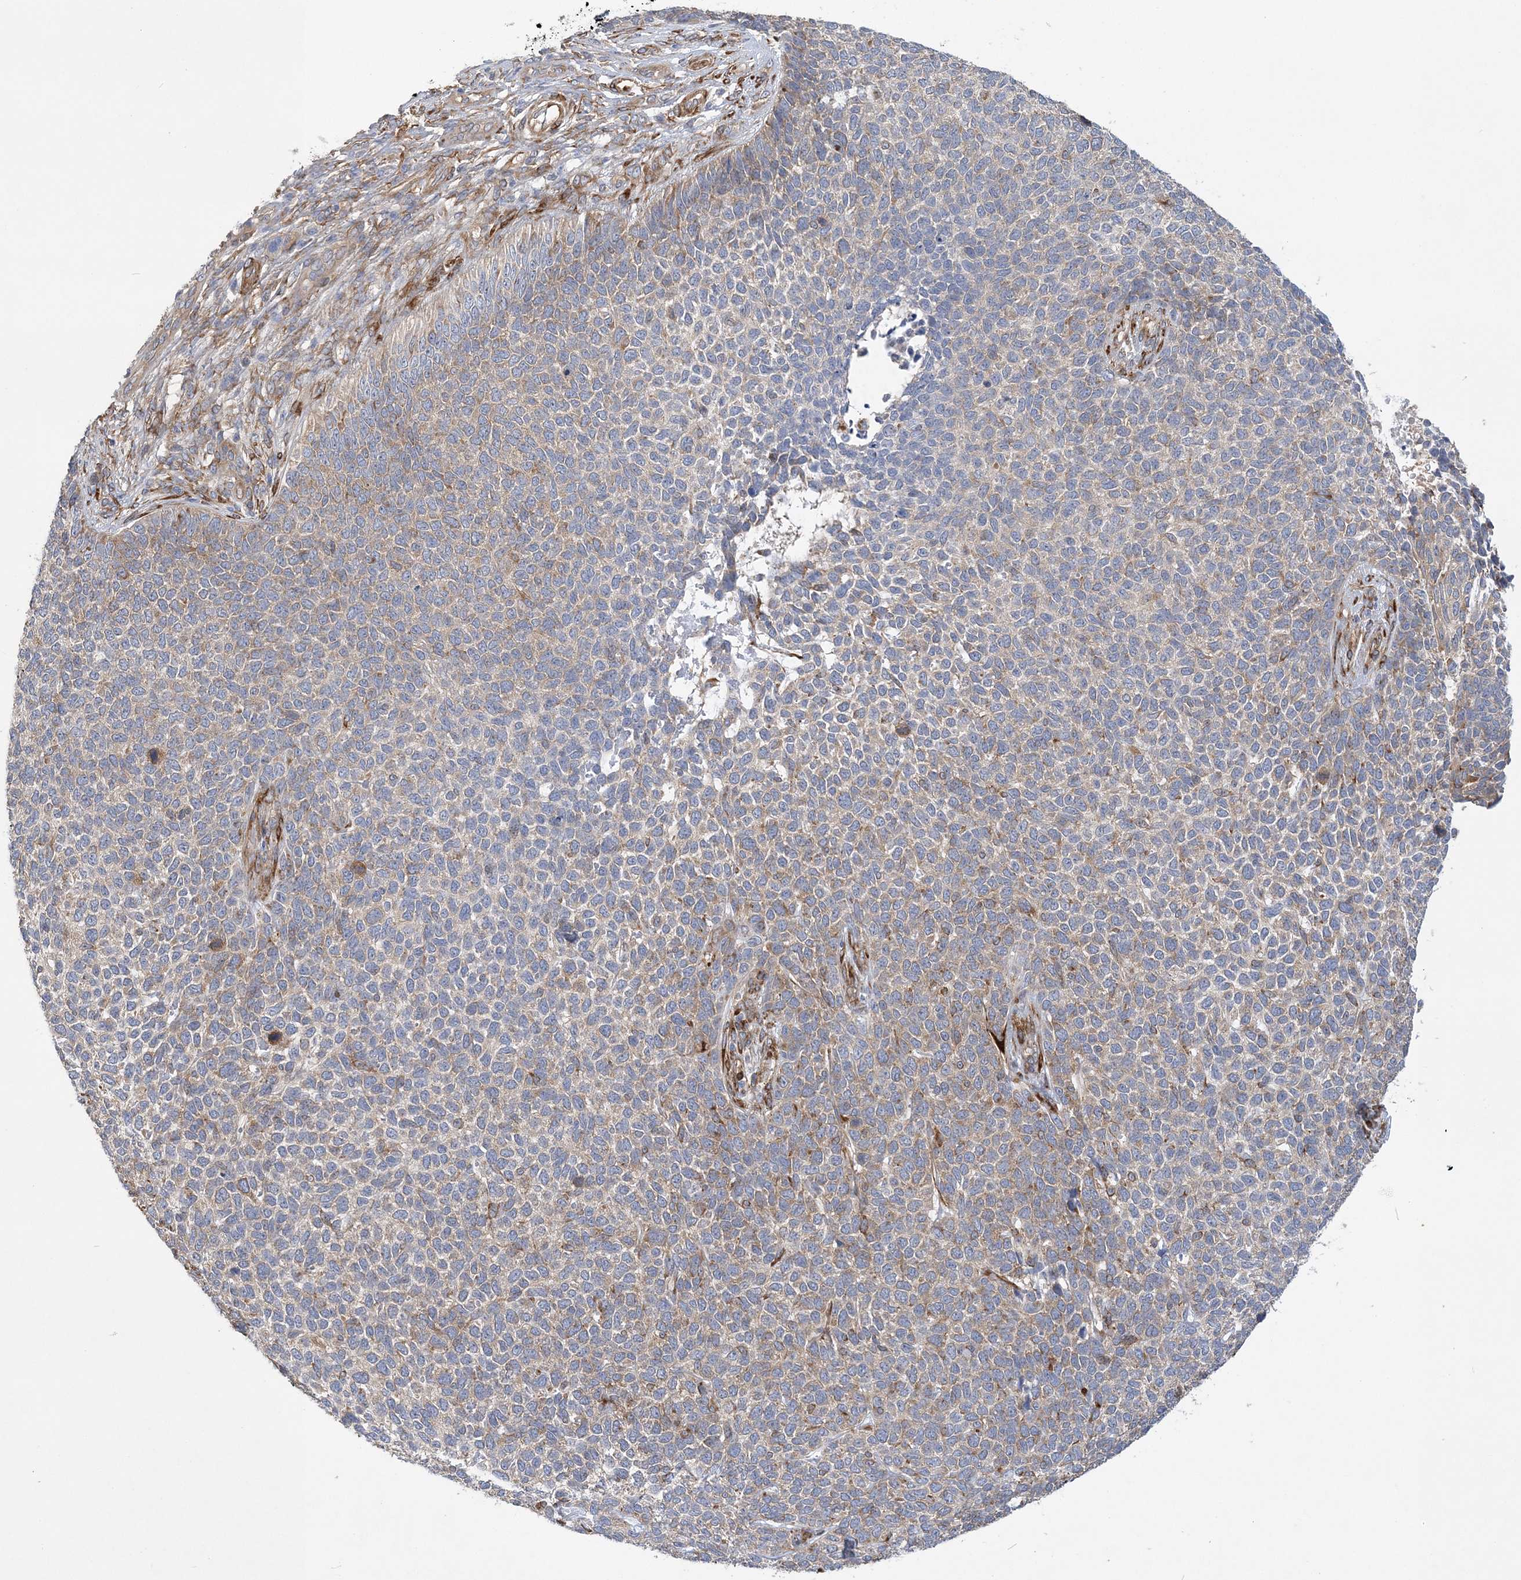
{"staining": {"intensity": "weak", "quantity": "<25%", "location": "cytoplasmic/membranous"}, "tissue": "skin cancer", "cell_type": "Tumor cells", "image_type": "cancer", "snomed": [{"axis": "morphology", "description": "Basal cell carcinoma"}, {"axis": "topography", "description": "Skin"}], "caption": "Tumor cells show no significant positivity in skin basal cell carcinoma.", "gene": "MAP4K5", "patient": {"sex": "female", "age": 84}}